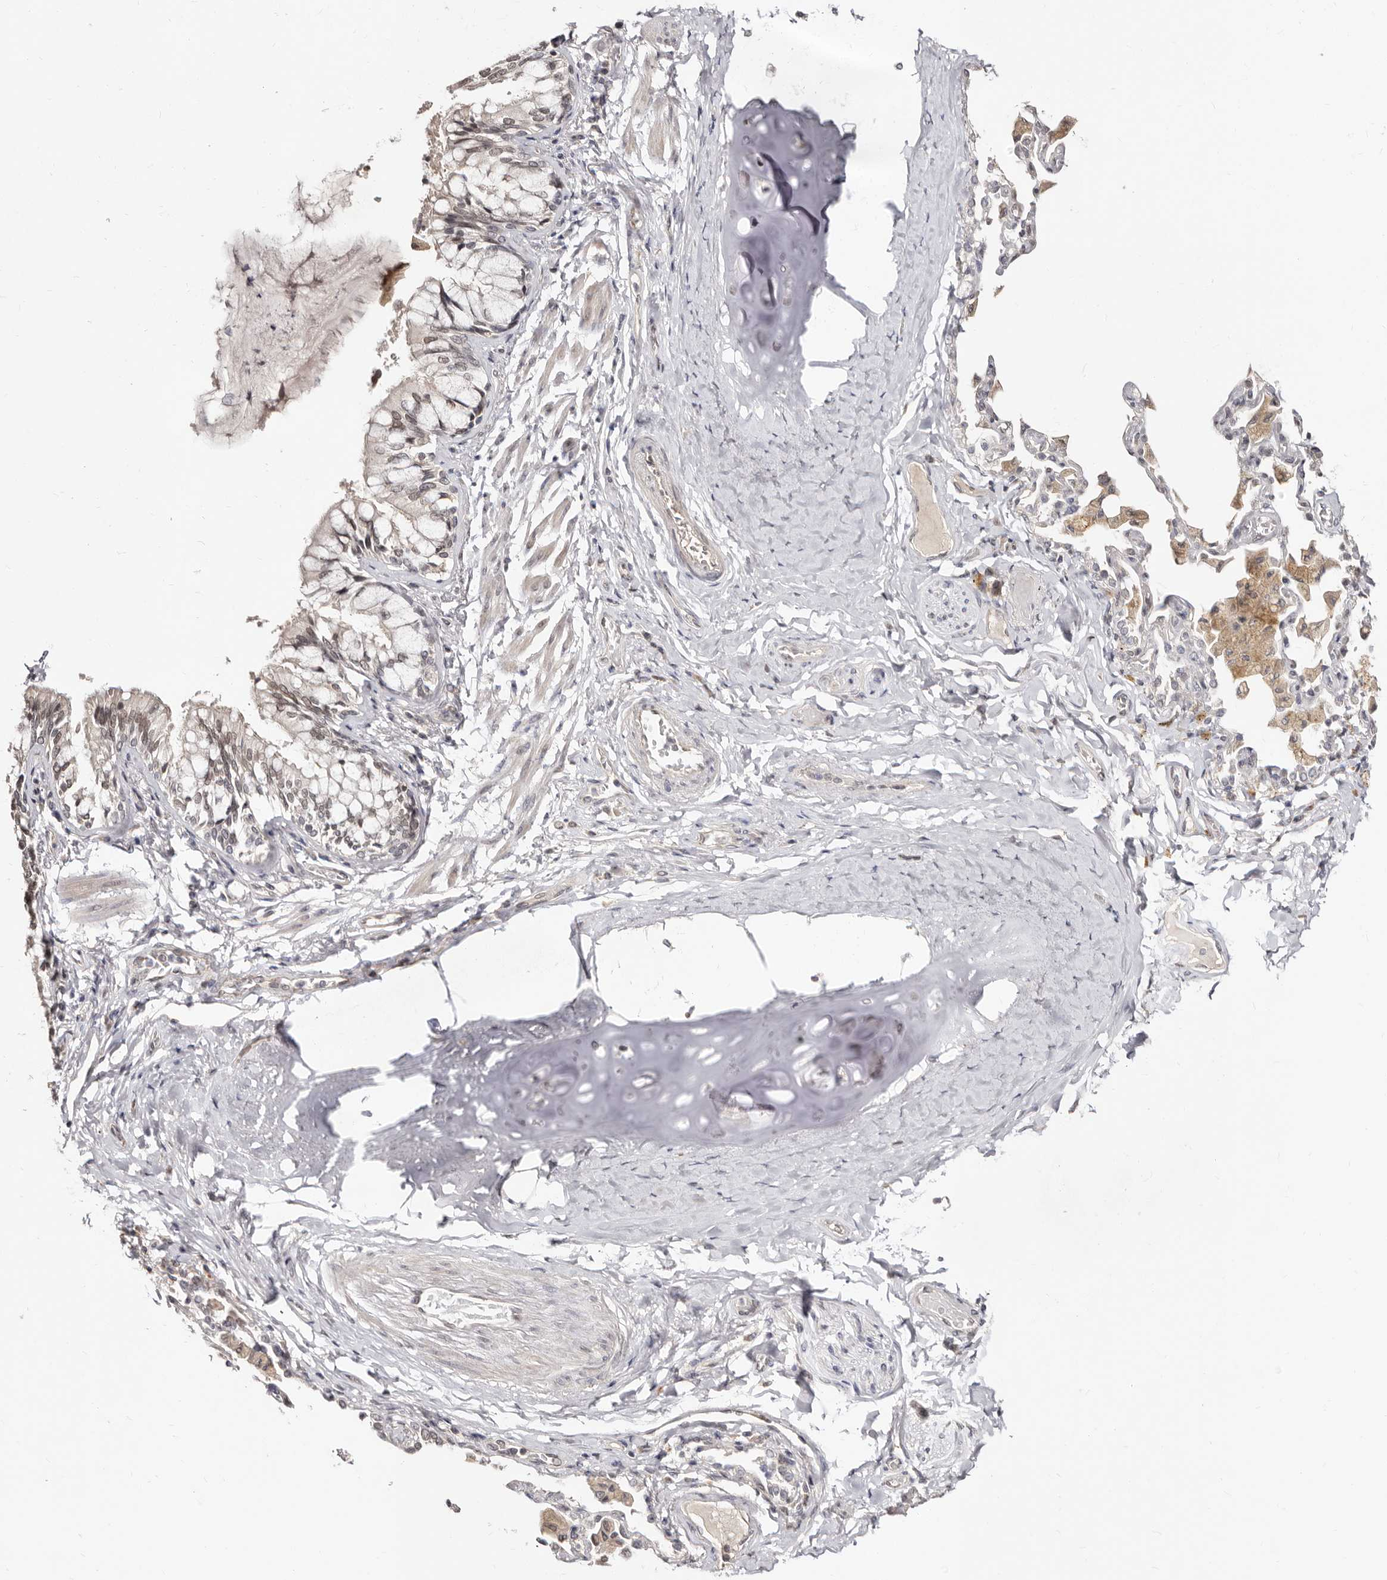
{"staining": {"intensity": "weak", "quantity": "25%-75%", "location": "nuclear"}, "tissue": "bronchus", "cell_type": "Respiratory epithelial cells", "image_type": "normal", "snomed": [{"axis": "morphology", "description": "Normal tissue, NOS"}, {"axis": "morphology", "description": "Inflammation, NOS"}, {"axis": "topography", "description": "Bronchus"}, {"axis": "topography", "description": "Lung"}], "caption": "A histopathology image of bronchus stained for a protein shows weak nuclear brown staining in respiratory epithelial cells.", "gene": "LCORL", "patient": {"sex": "female", "age": 46}}